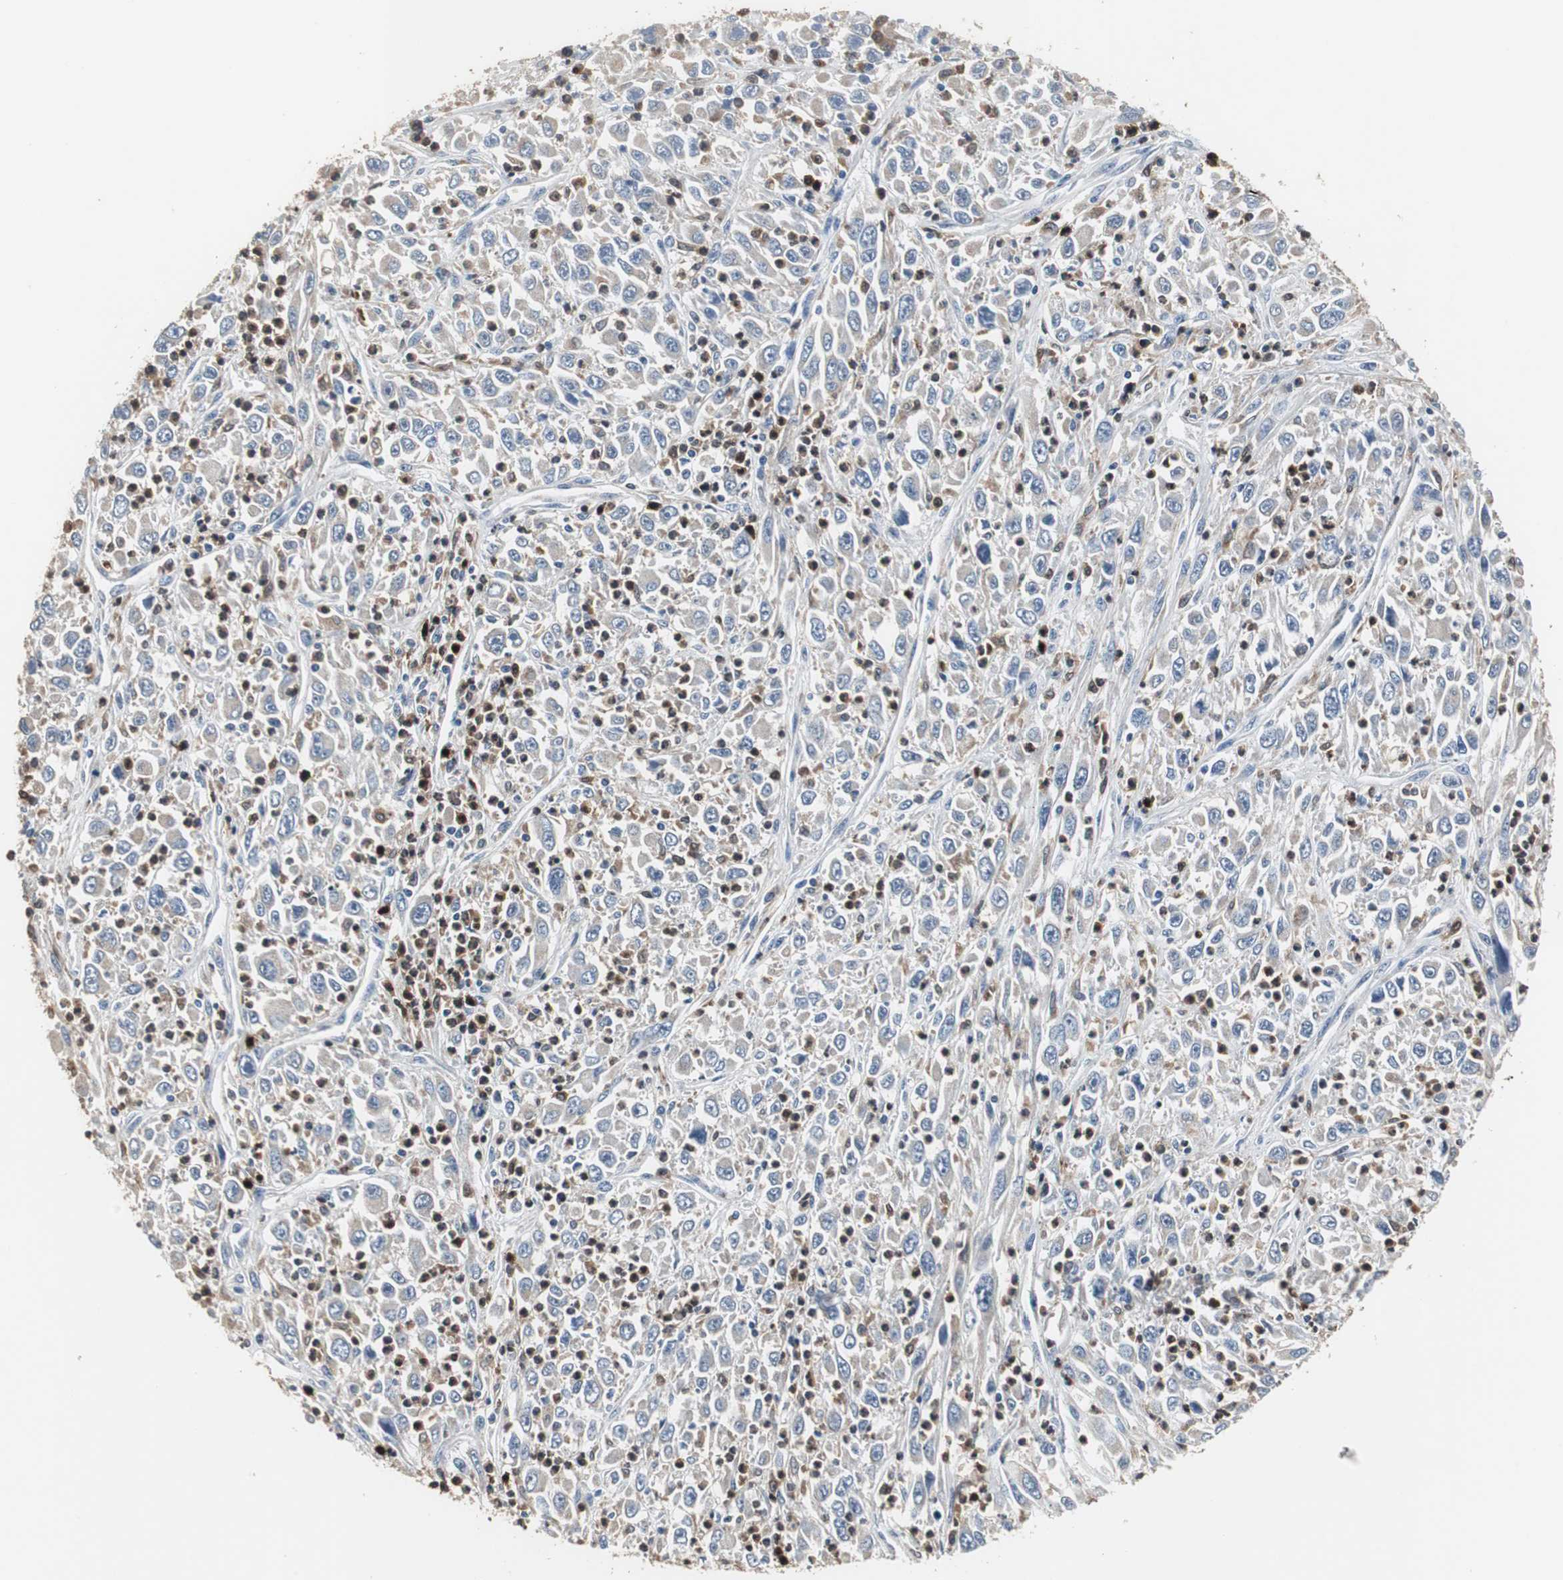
{"staining": {"intensity": "negative", "quantity": "none", "location": "none"}, "tissue": "melanoma", "cell_type": "Tumor cells", "image_type": "cancer", "snomed": [{"axis": "morphology", "description": "Malignant melanoma, Metastatic site"}, {"axis": "topography", "description": "Skin"}], "caption": "Melanoma was stained to show a protein in brown. There is no significant positivity in tumor cells.", "gene": "NCF2", "patient": {"sex": "female", "age": 56}}